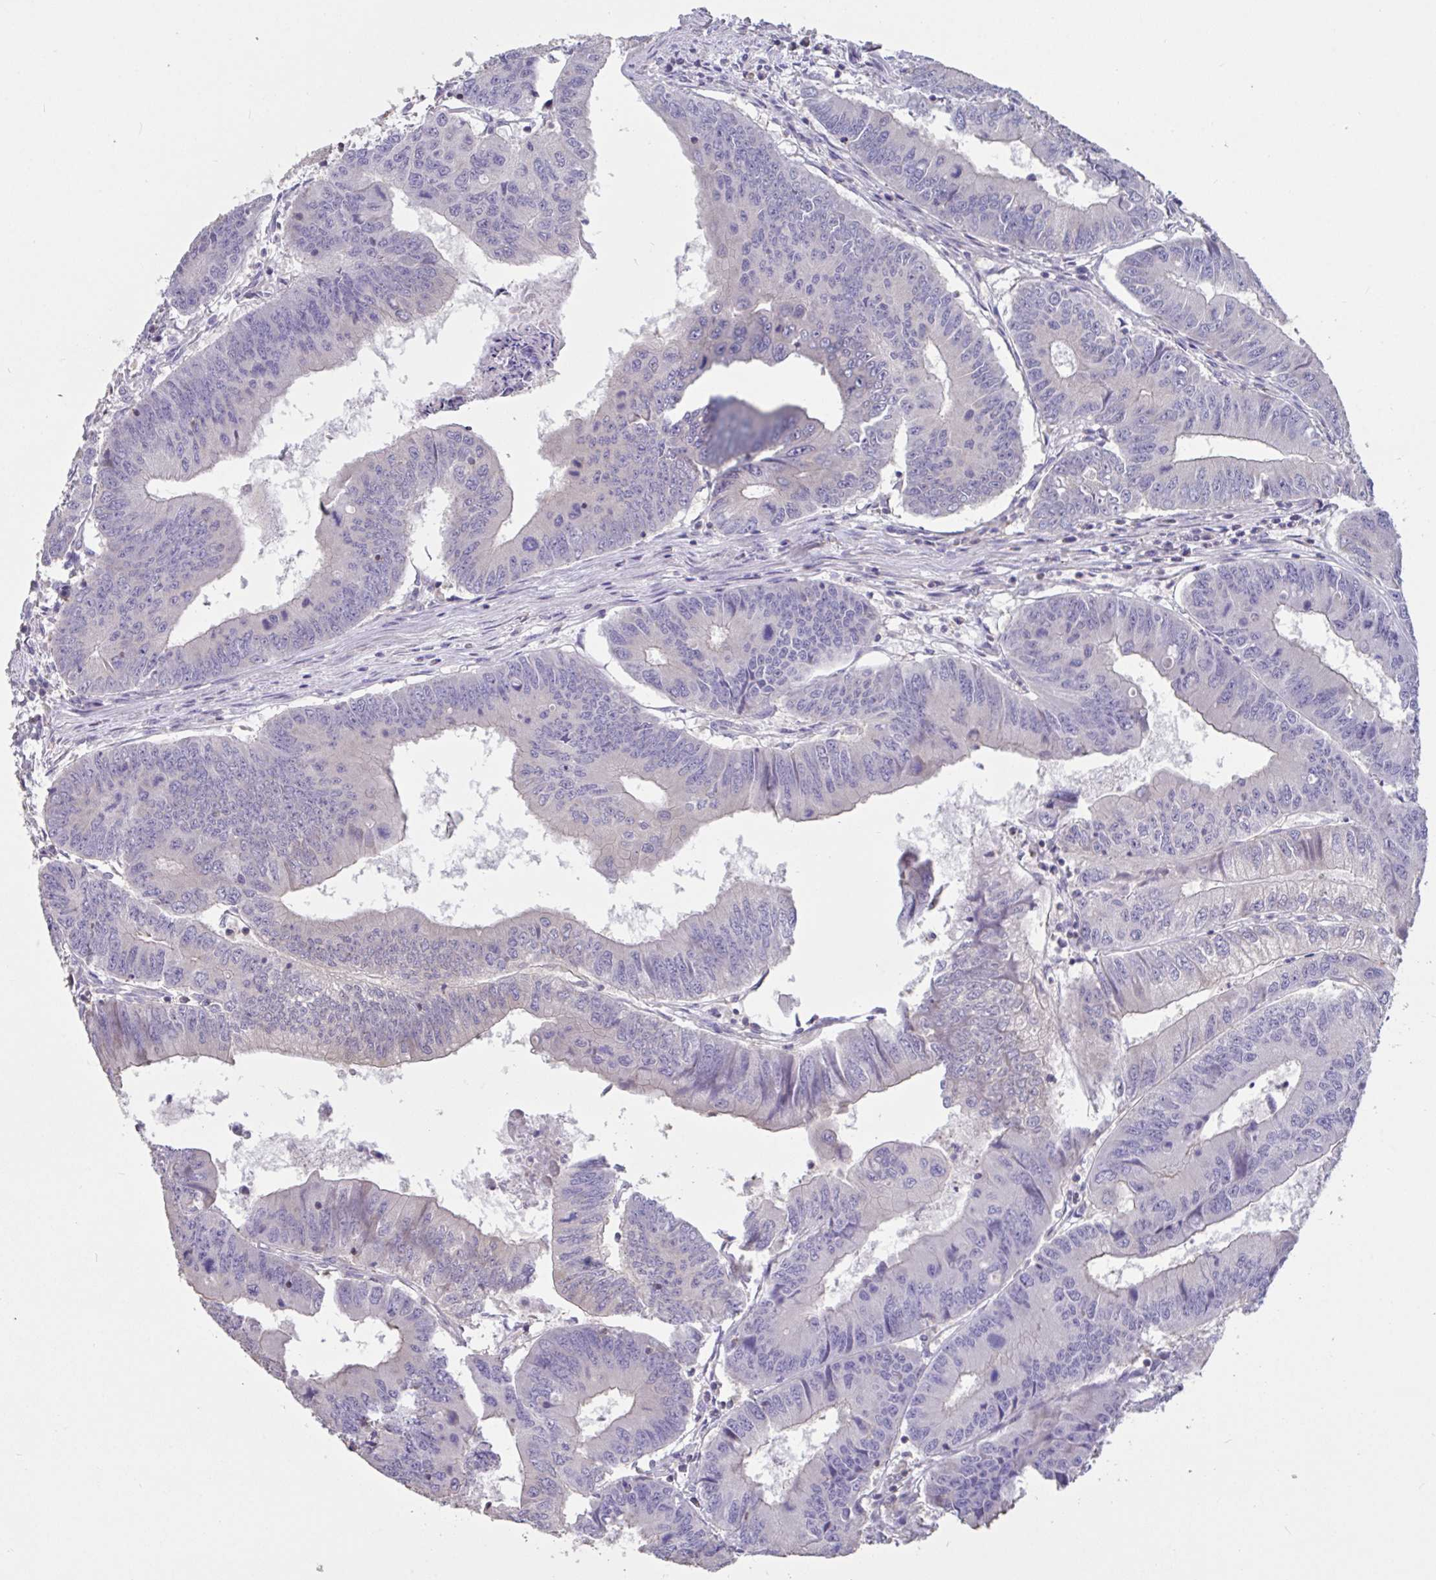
{"staining": {"intensity": "weak", "quantity": "25%-75%", "location": "cytoplasmic/membranous"}, "tissue": "colorectal cancer", "cell_type": "Tumor cells", "image_type": "cancer", "snomed": [{"axis": "morphology", "description": "Adenocarcinoma, NOS"}, {"axis": "topography", "description": "Colon"}], "caption": "Protein analysis of colorectal cancer (adenocarcinoma) tissue shows weak cytoplasmic/membranous positivity in approximately 25%-75% of tumor cells. The staining was performed using DAB, with brown indicating positive protein expression. Nuclei are stained blue with hematoxylin.", "gene": "DDX39A", "patient": {"sex": "male", "age": 53}}